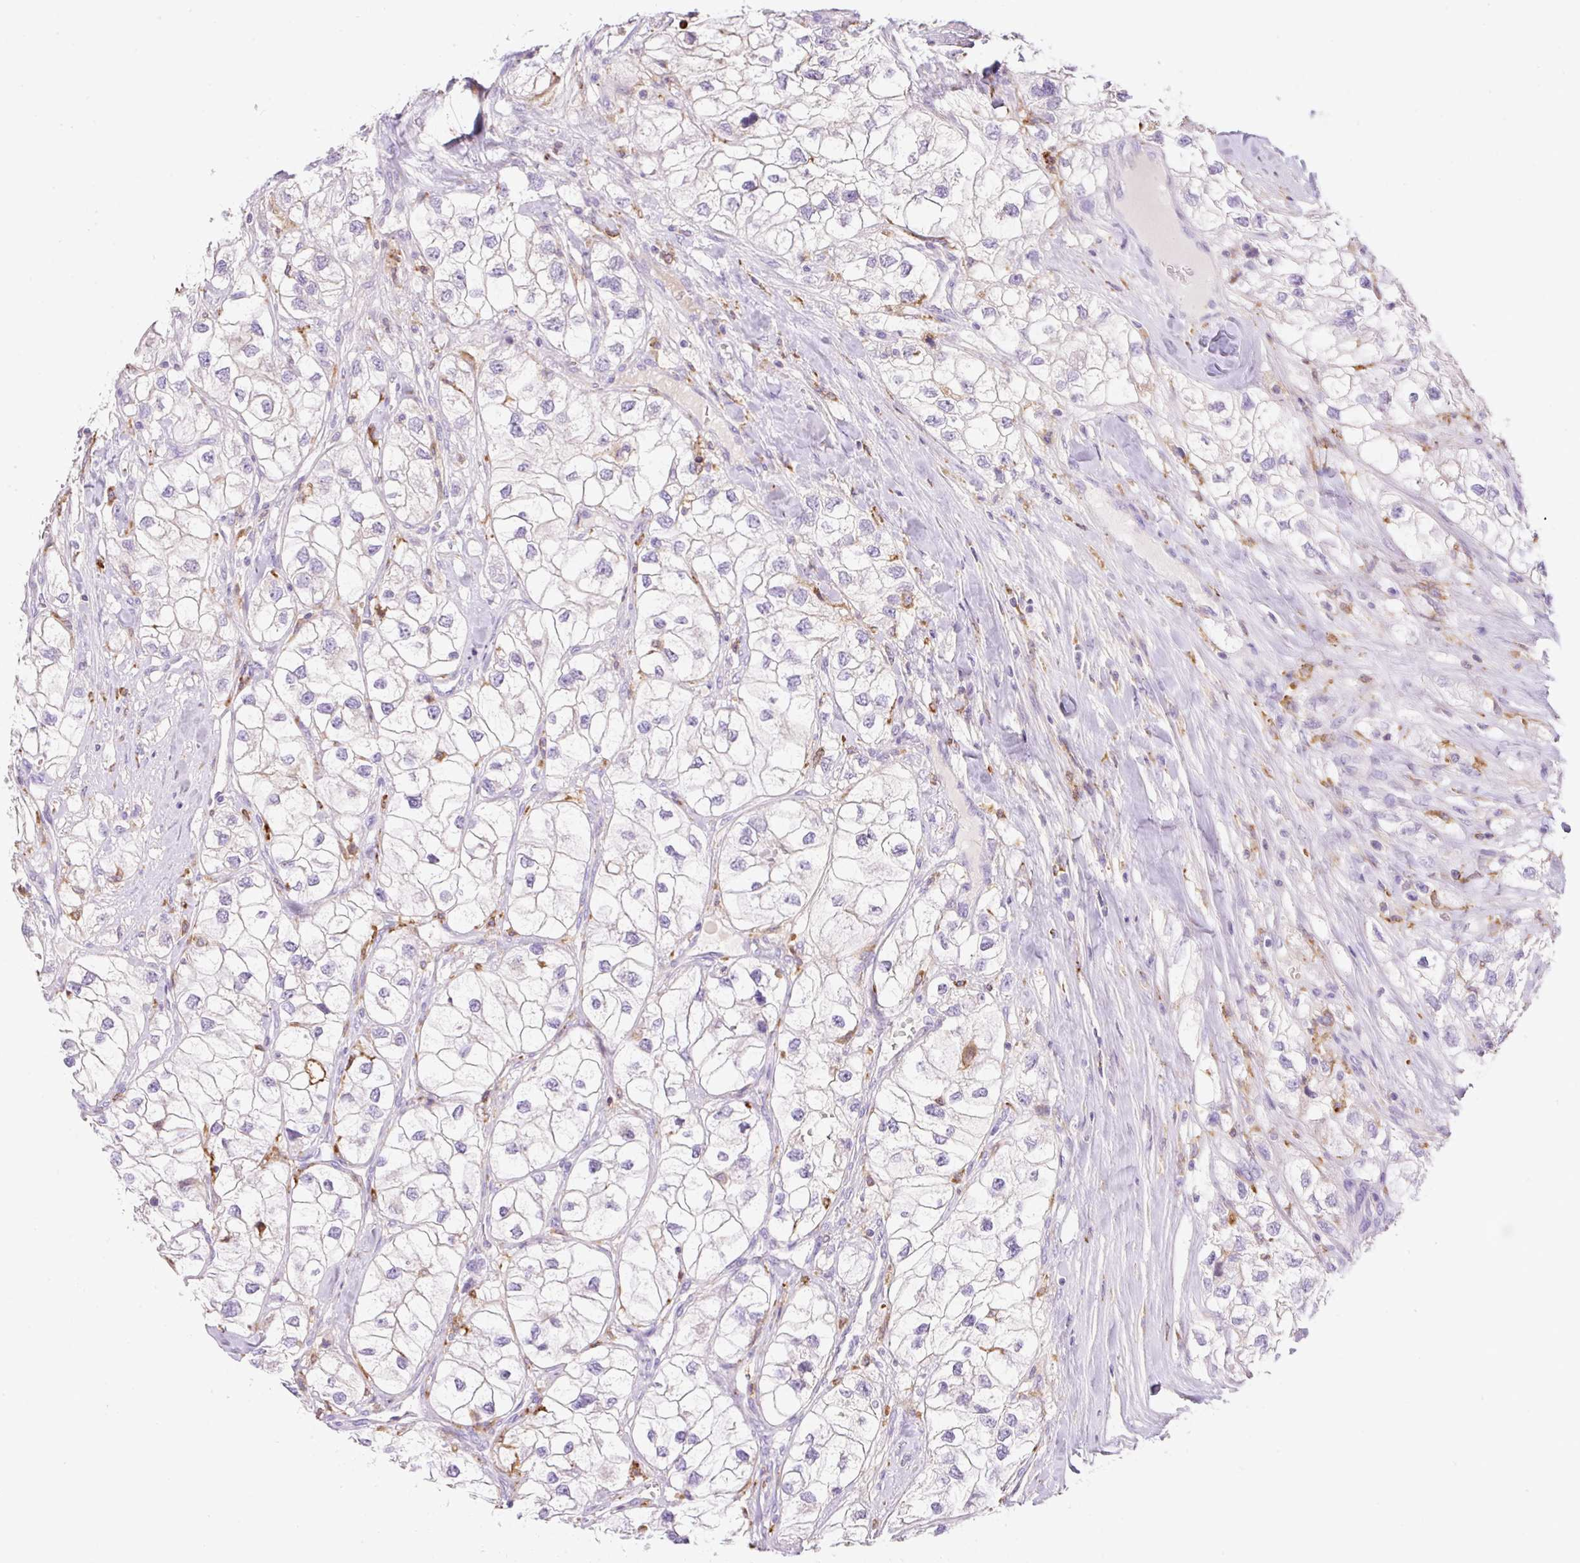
{"staining": {"intensity": "negative", "quantity": "none", "location": "none"}, "tissue": "renal cancer", "cell_type": "Tumor cells", "image_type": "cancer", "snomed": [{"axis": "morphology", "description": "Adenocarcinoma, NOS"}, {"axis": "topography", "description": "Kidney"}], "caption": "Histopathology image shows no significant protein expression in tumor cells of adenocarcinoma (renal).", "gene": "TDRD15", "patient": {"sex": "male", "age": 59}}